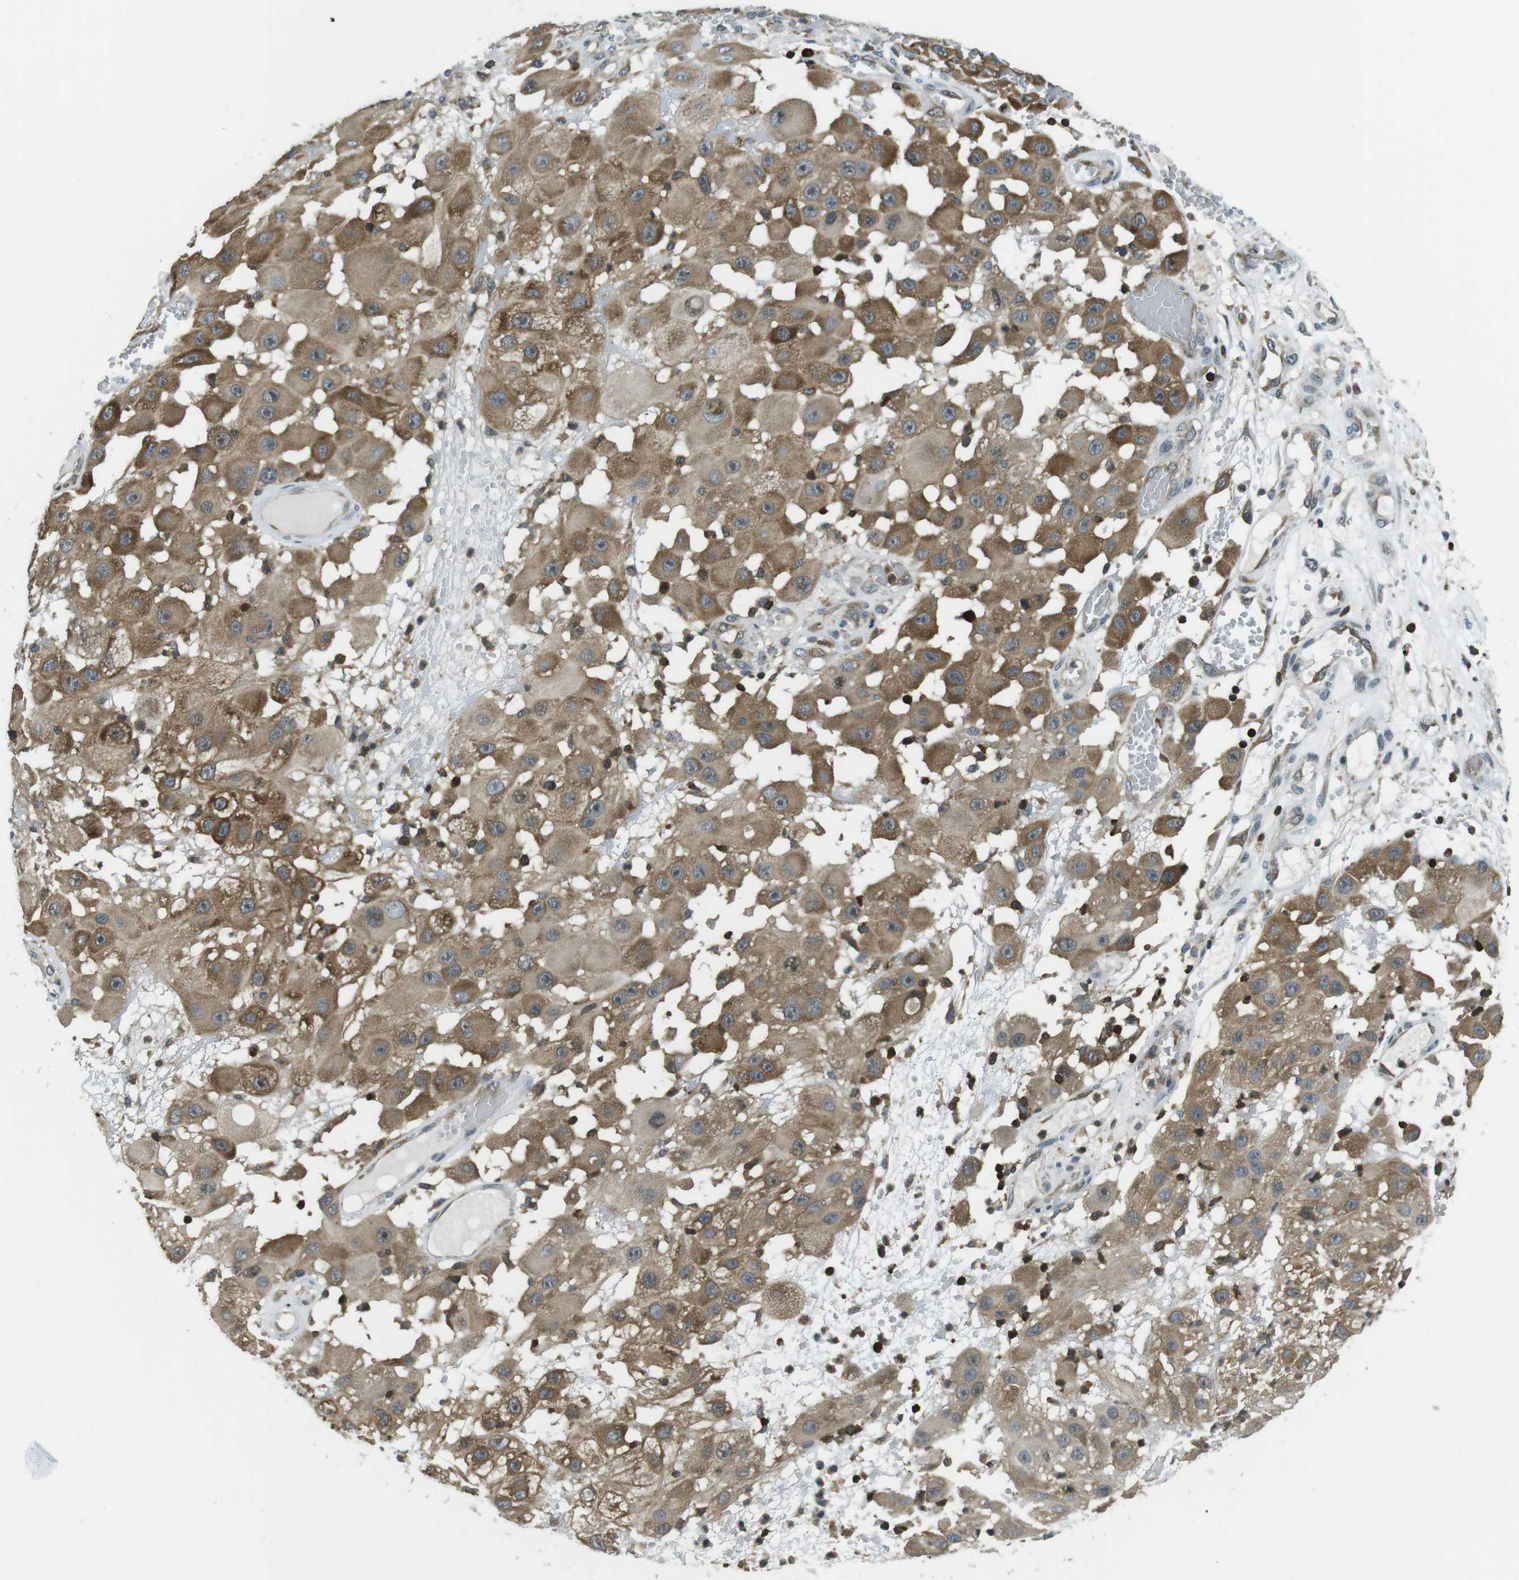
{"staining": {"intensity": "moderate", "quantity": ">75%", "location": "cytoplasmic/membranous"}, "tissue": "melanoma", "cell_type": "Tumor cells", "image_type": "cancer", "snomed": [{"axis": "morphology", "description": "Malignant melanoma, NOS"}, {"axis": "topography", "description": "Skin"}], "caption": "Moderate cytoplasmic/membranous expression is seen in about >75% of tumor cells in melanoma.", "gene": "STK10", "patient": {"sex": "female", "age": 81}}